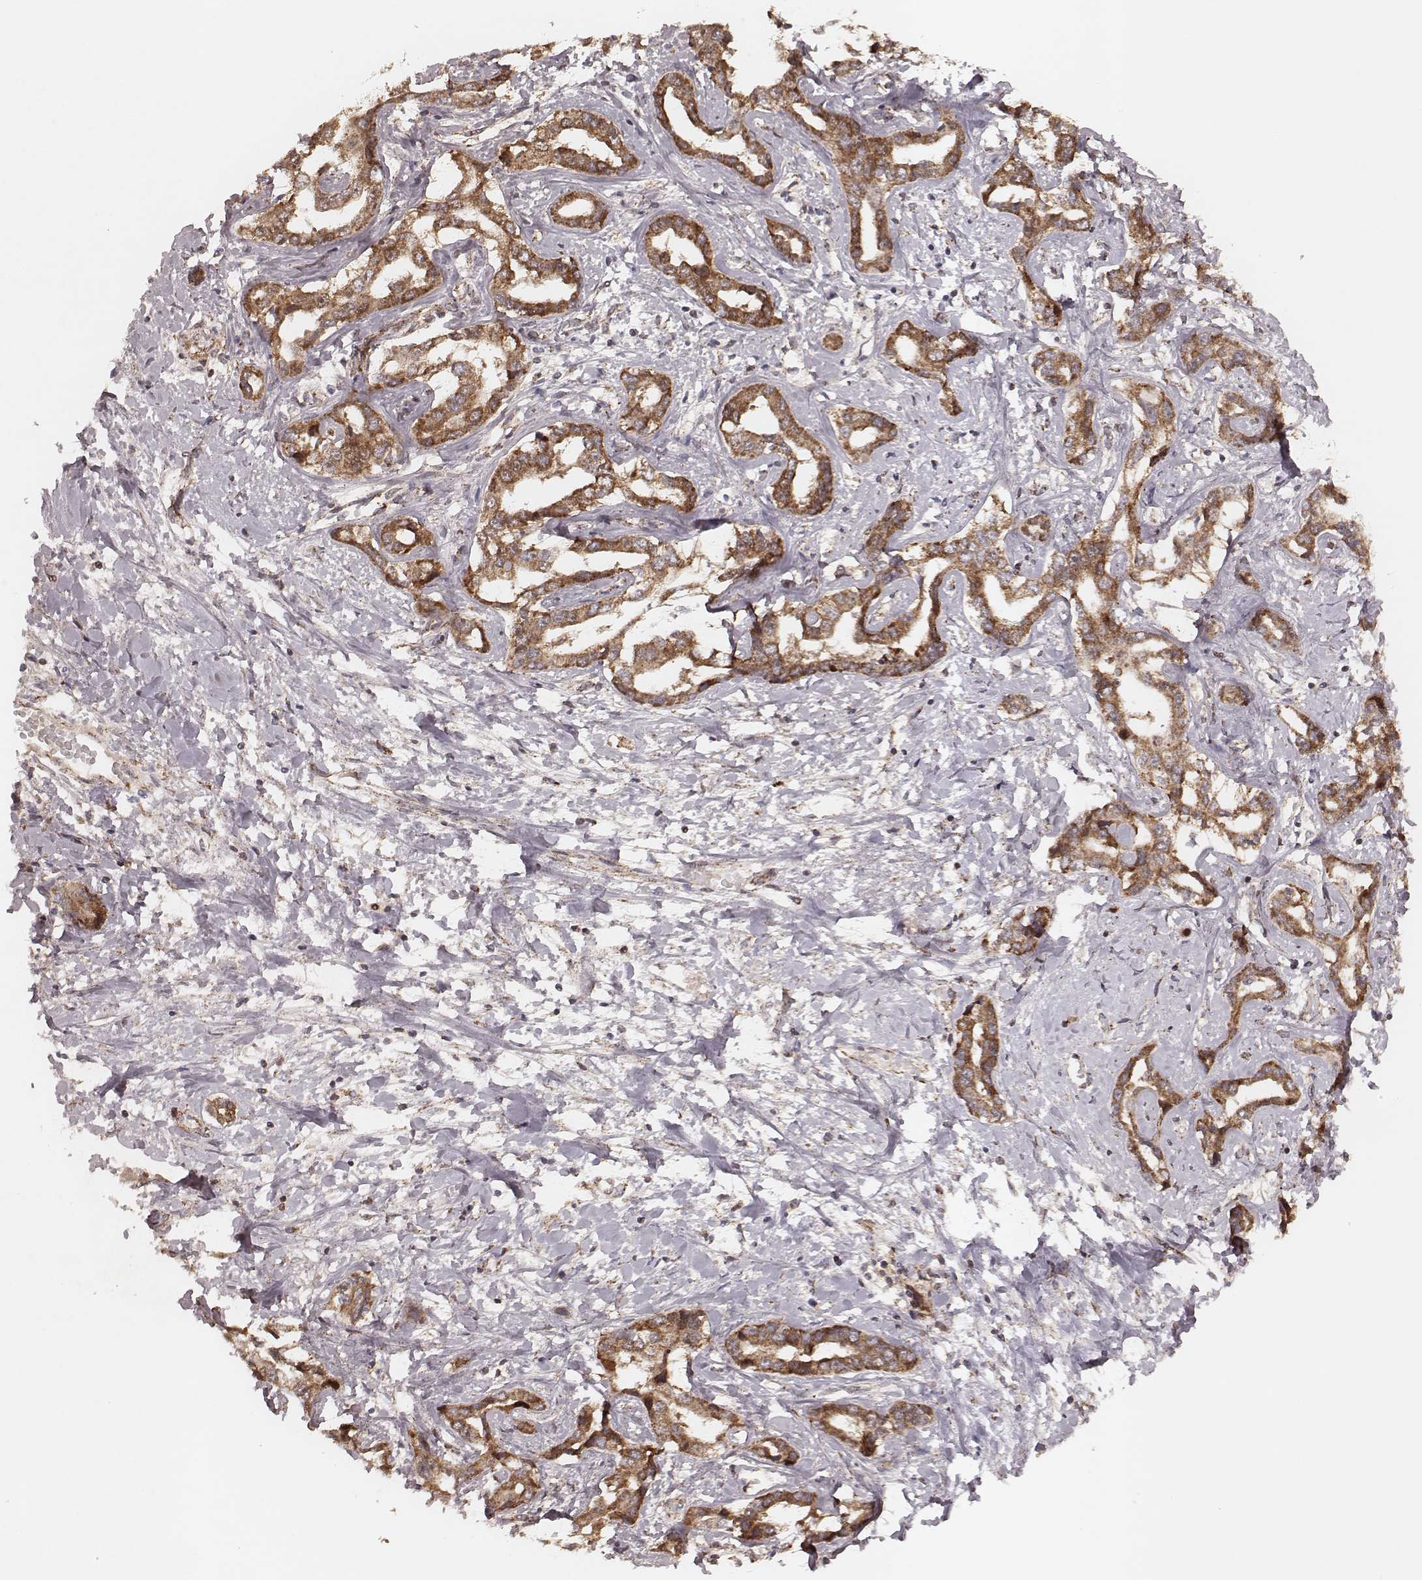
{"staining": {"intensity": "moderate", "quantity": ">75%", "location": "cytoplasmic/membranous"}, "tissue": "liver cancer", "cell_type": "Tumor cells", "image_type": "cancer", "snomed": [{"axis": "morphology", "description": "Cholangiocarcinoma"}, {"axis": "topography", "description": "Liver"}], "caption": "Liver cancer (cholangiocarcinoma) stained with a brown dye reveals moderate cytoplasmic/membranous positive positivity in about >75% of tumor cells.", "gene": "NDUFA7", "patient": {"sex": "male", "age": 59}}